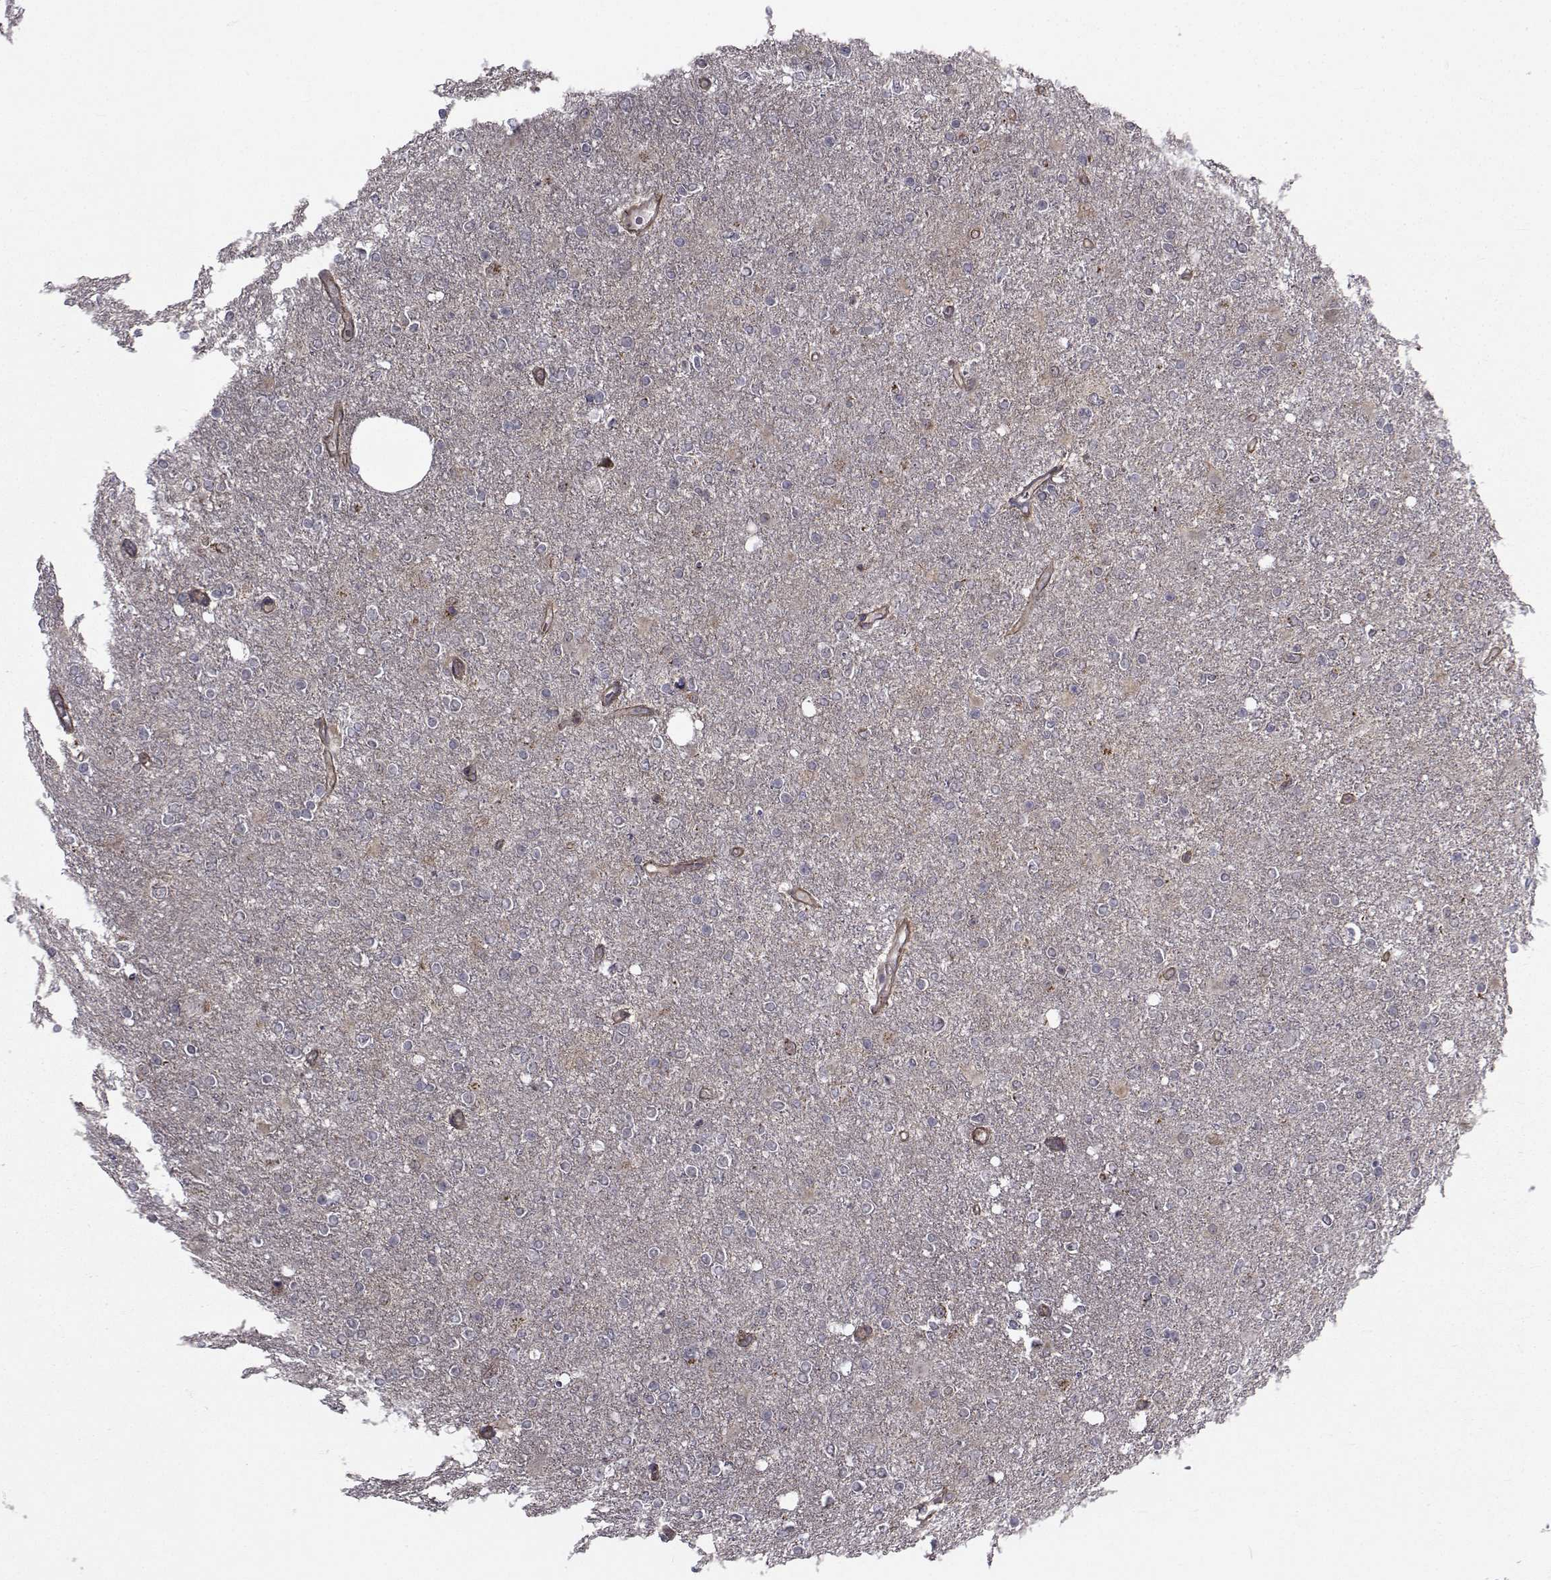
{"staining": {"intensity": "negative", "quantity": "none", "location": "none"}, "tissue": "glioma", "cell_type": "Tumor cells", "image_type": "cancer", "snomed": [{"axis": "morphology", "description": "Glioma, malignant, High grade"}, {"axis": "topography", "description": "Cerebral cortex"}], "caption": "Tumor cells are negative for brown protein staining in glioma.", "gene": "ATP6V1C2", "patient": {"sex": "male", "age": 70}}